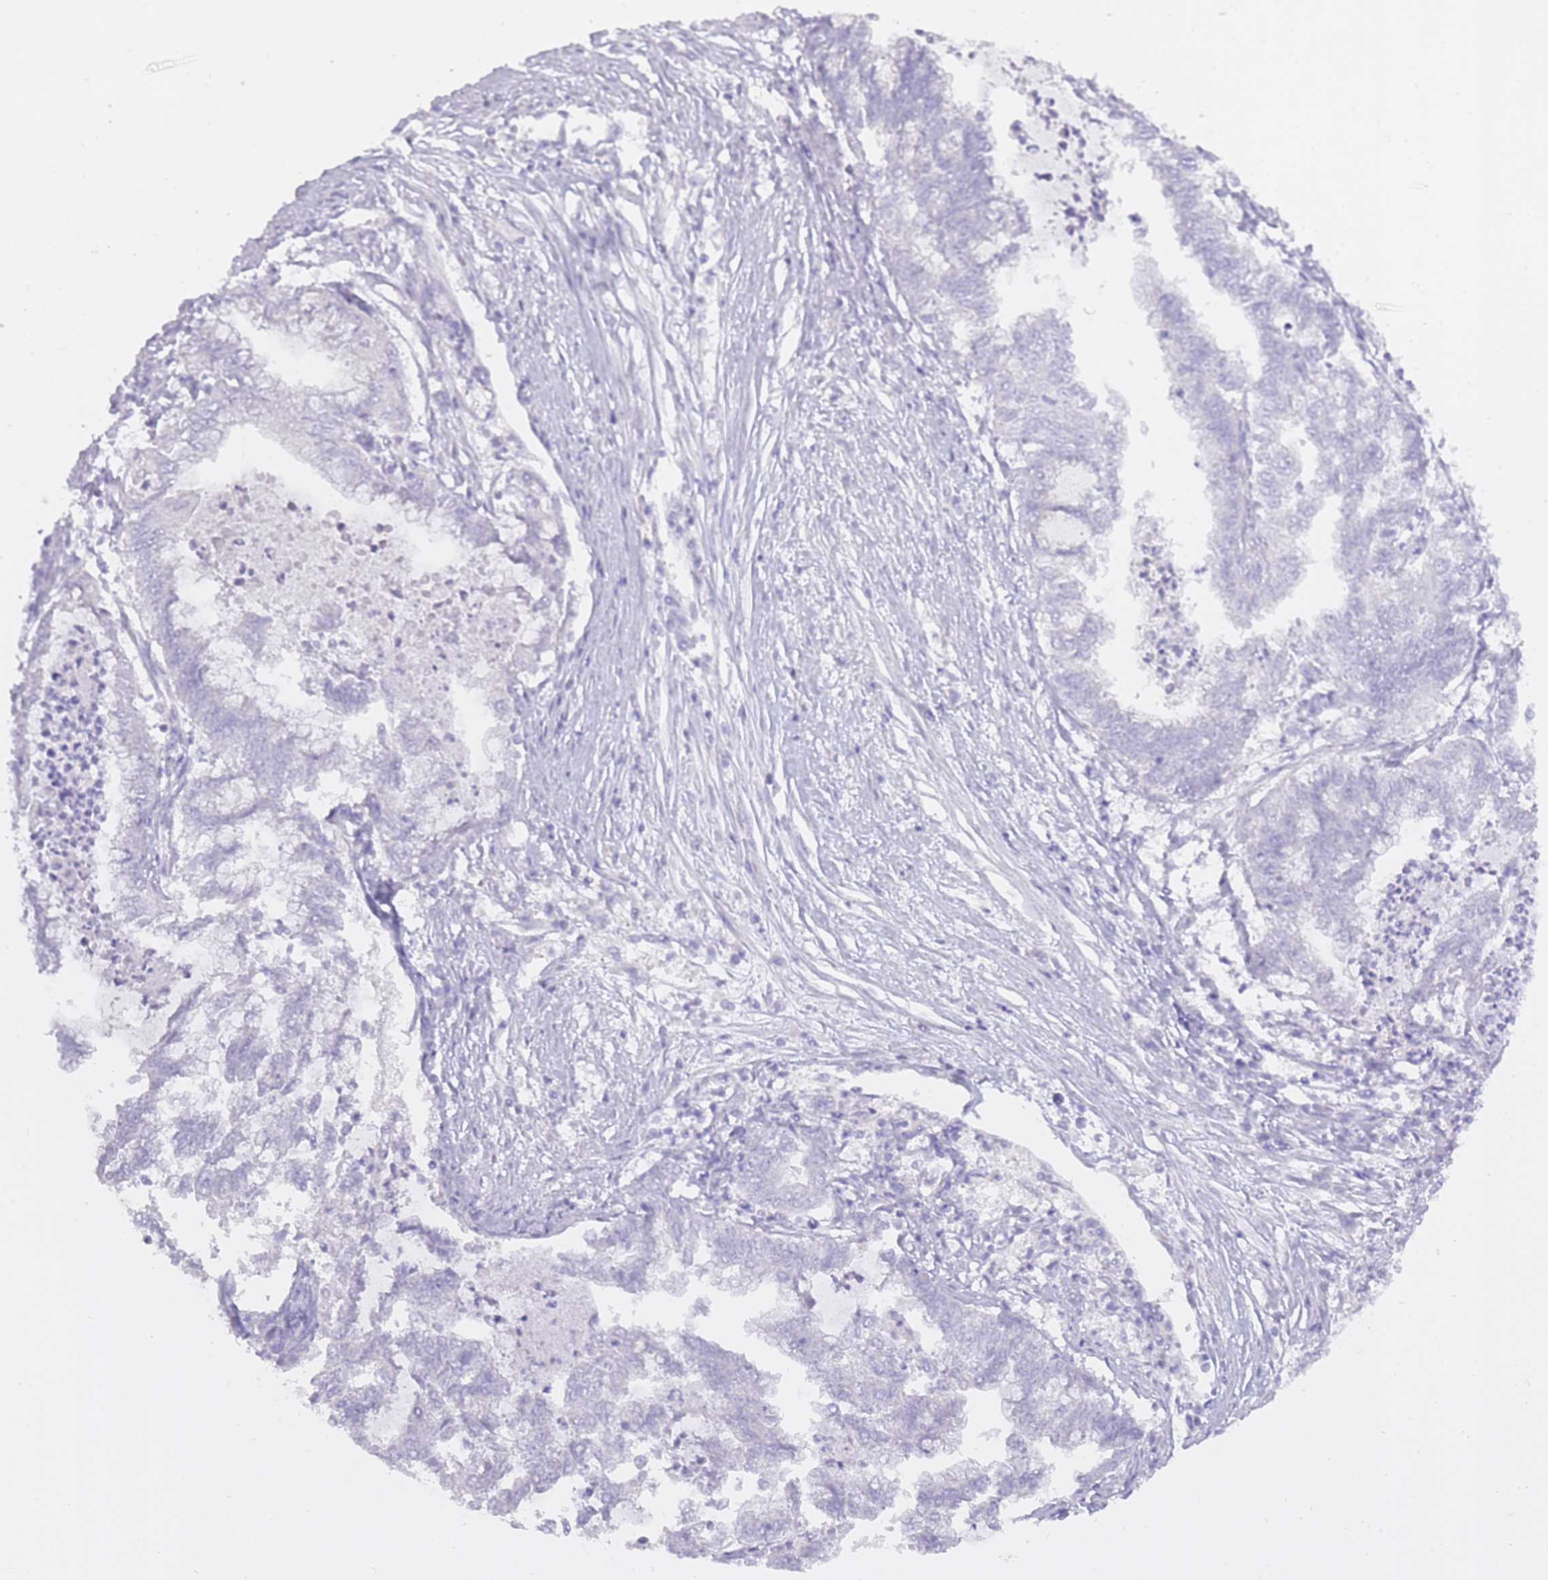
{"staining": {"intensity": "negative", "quantity": "none", "location": "none"}, "tissue": "endometrial cancer", "cell_type": "Tumor cells", "image_type": "cancer", "snomed": [{"axis": "morphology", "description": "Adenocarcinoma, NOS"}, {"axis": "topography", "description": "Endometrium"}], "caption": "This is an immunohistochemistry (IHC) micrograph of human endometrial adenocarcinoma. There is no staining in tumor cells.", "gene": "BDKRB2", "patient": {"sex": "female", "age": 79}}